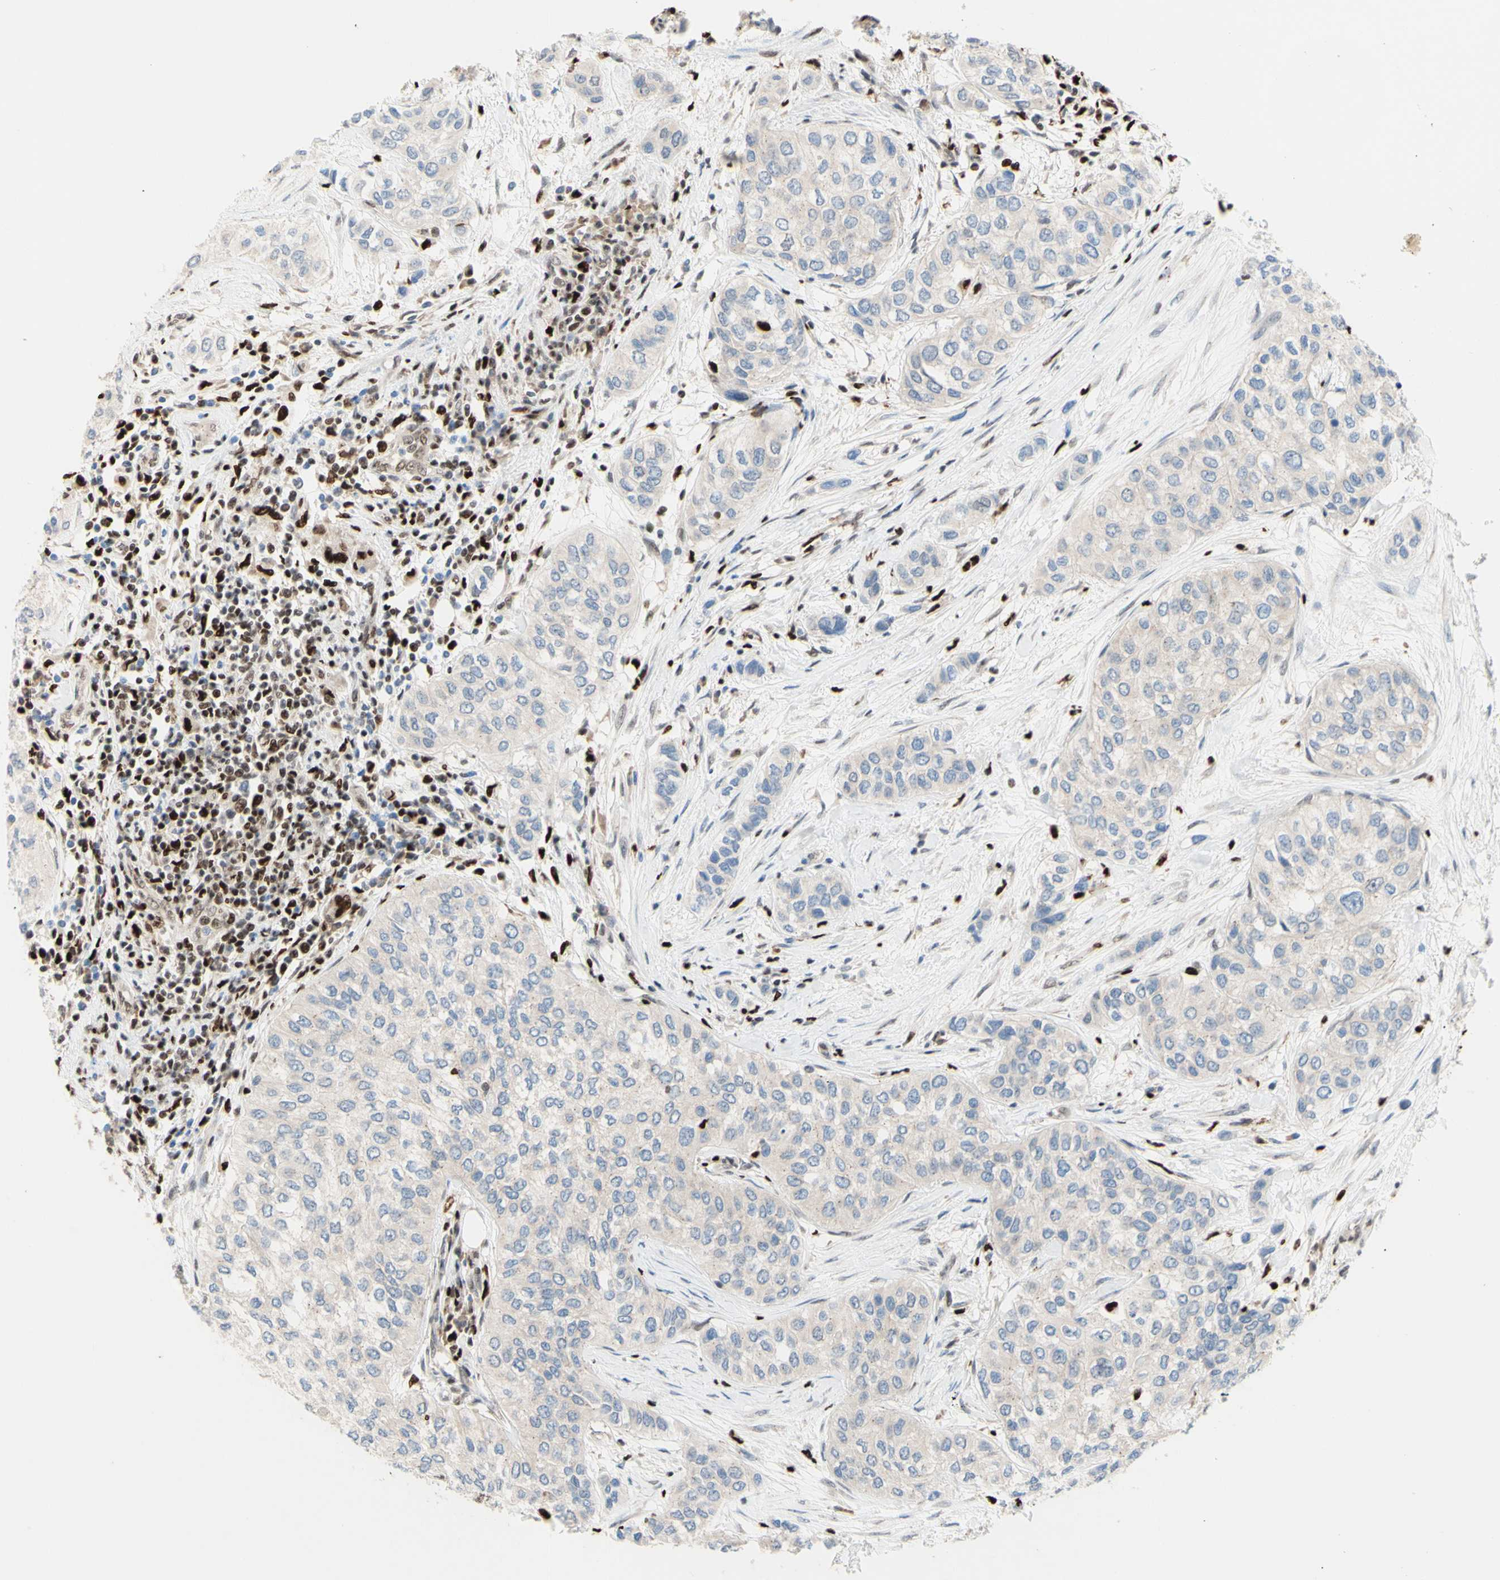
{"staining": {"intensity": "weak", "quantity": ">75%", "location": "cytoplasmic/membranous"}, "tissue": "urothelial cancer", "cell_type": "Tumor cells", "image_type": "cancer", "snomed": [{"axis": "morphology", "description": "Urothelial carcinoma, High grade"}, {"axis": "topography", "description": "Urinary bladder"}], "caption": "Protein staining of urothelial cancer tissue reveals weak cytoplasmic/membranous expression in about >75% of tumor cells. The staining is performed using DAB (3,3'-diaminobenzidine) brown chromogen to label protein expression. The nuclei are counter-stained blue using hematoxylin.", "gene": "EED", "patient": {"sex": "female", "age": 56}}